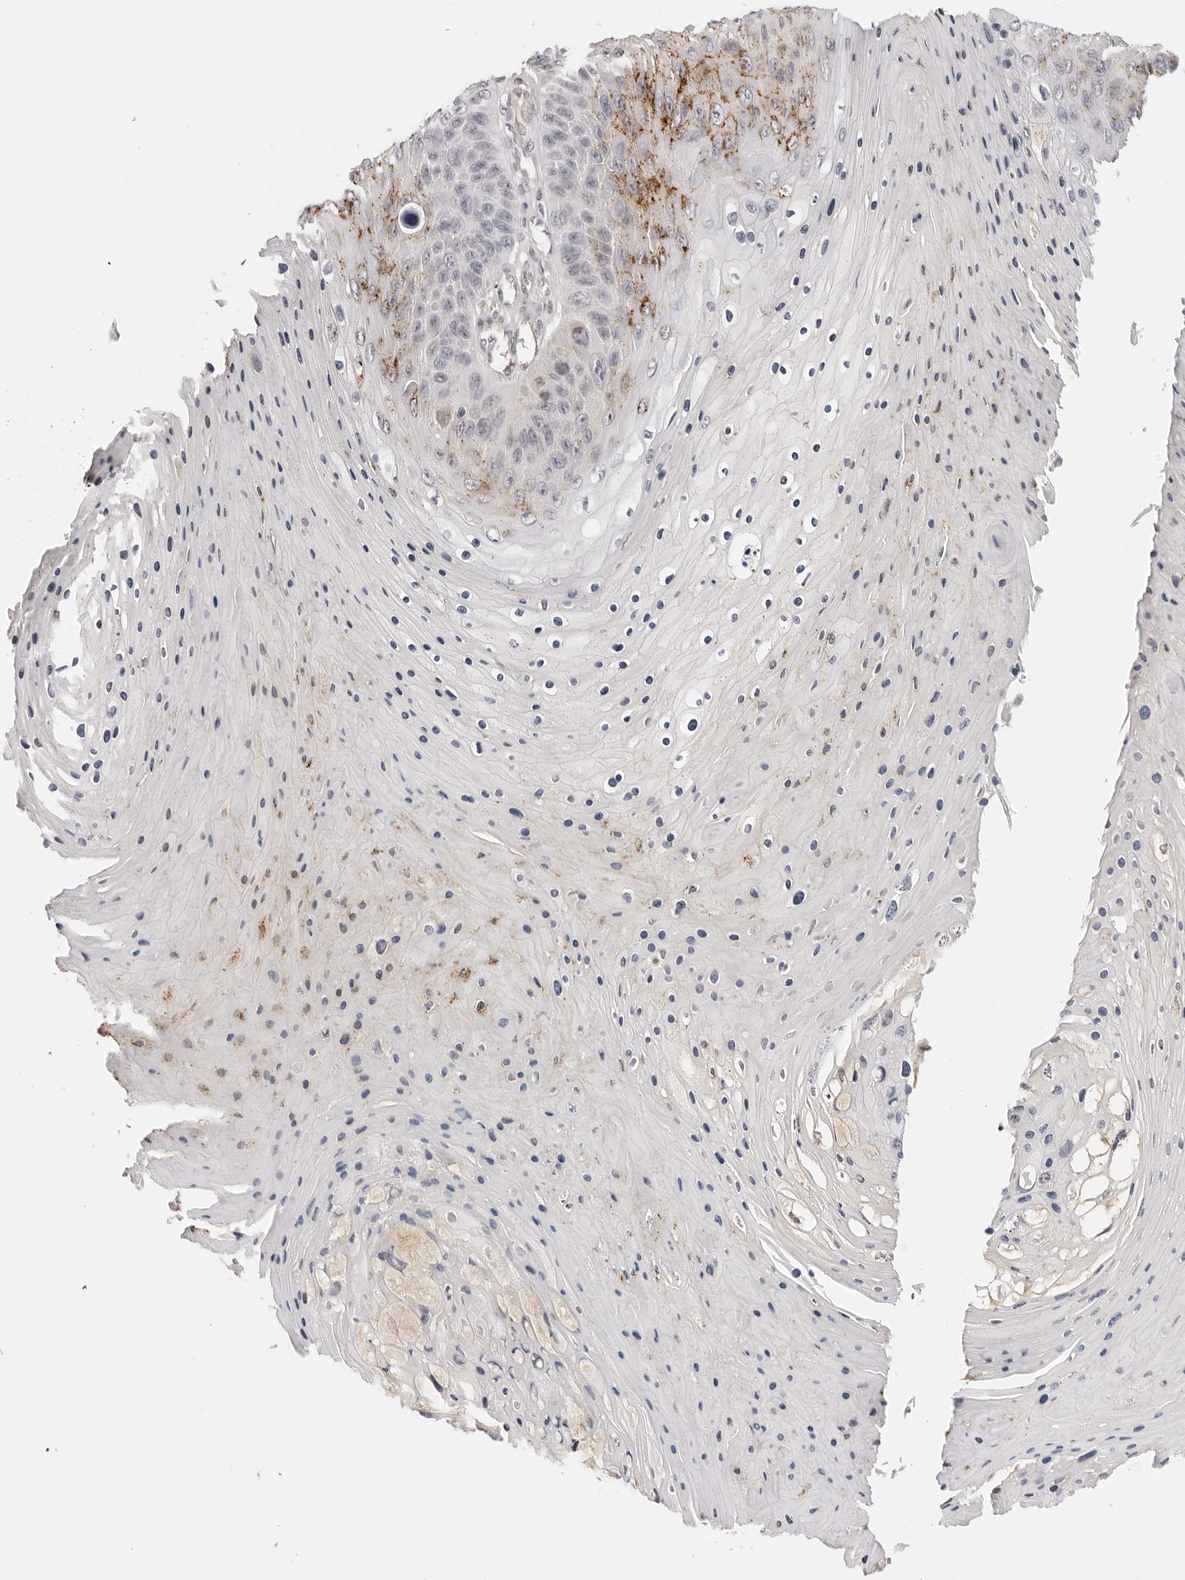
{"staining": {"intensity": "moderate", "quantity": "25%-75%", "location": "cytoplasmic/membranous"}, "tissue": "skin cancer", "cell_type": "Tumor cells", "image_type": "cancer", "snomed": [{"axis": "morphology", "description": "Squamous cell carcinoma, NOS"}, {"axis": "topography", "description": "Skin"}], "caption": "Protein expression analysis of skin cancer (squamous cell carcinoma) exhibits moderate cytoplasmic/membranous positivity in about 25%-75% of tumor cells.", "gene": "STRADB", "patient": {"sex": "female", "age": 88}}